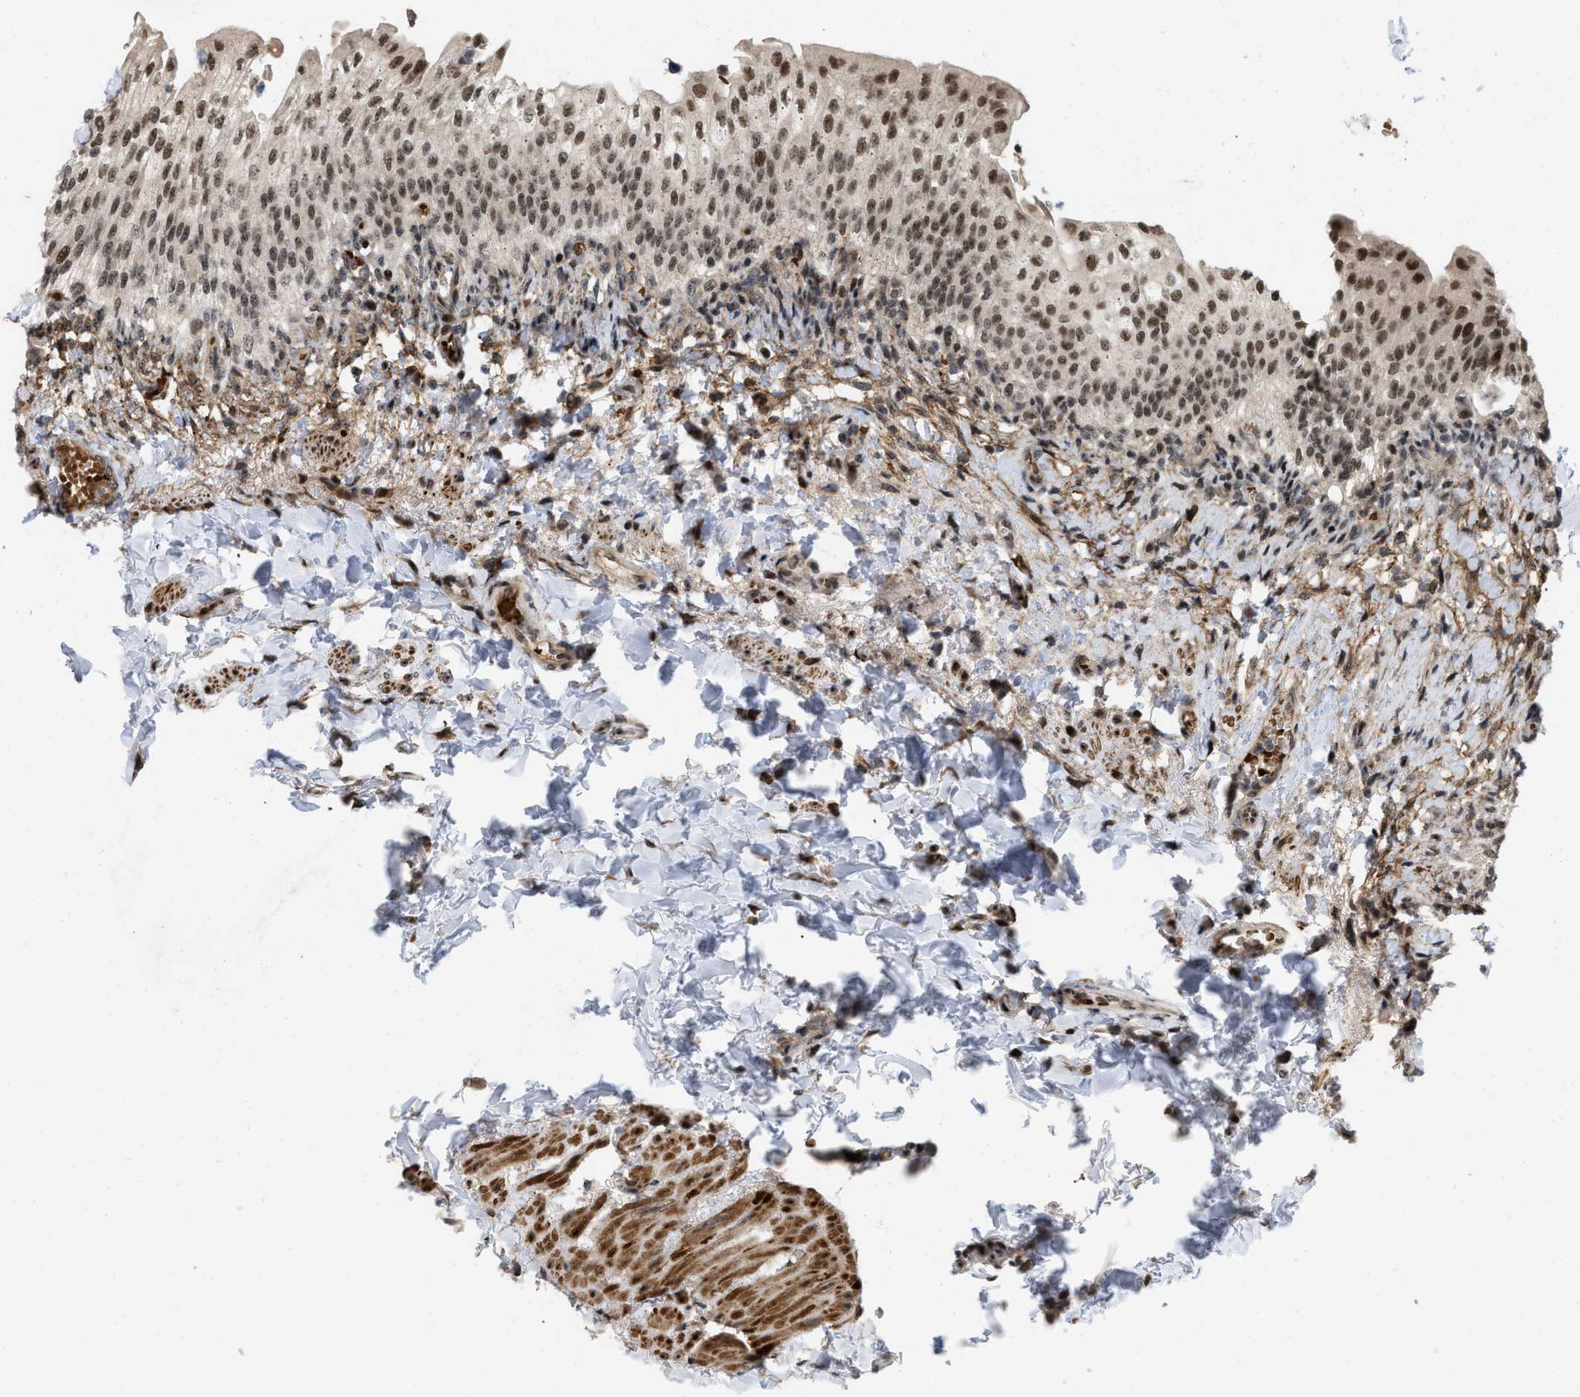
{"staining": {"intensity": "strong", "quantity": ">75%", "location": "nuclear"}, "tissue": "urinary bladder", "cell_type": "Urothelial cells", "image_type": "normal", "snomed": [{"axis": "morphology", "description": "Normal tissue, NOS"}, {"axis": "topography", "description": "Urinary bladder"}], "caption": "Urinary bladder stained with a brown dye displays strong nuclear positive staining in about >75% of urothelial cells.", "gene": "ANKRD11", "patient": {"sex": "female", "age": 60}}